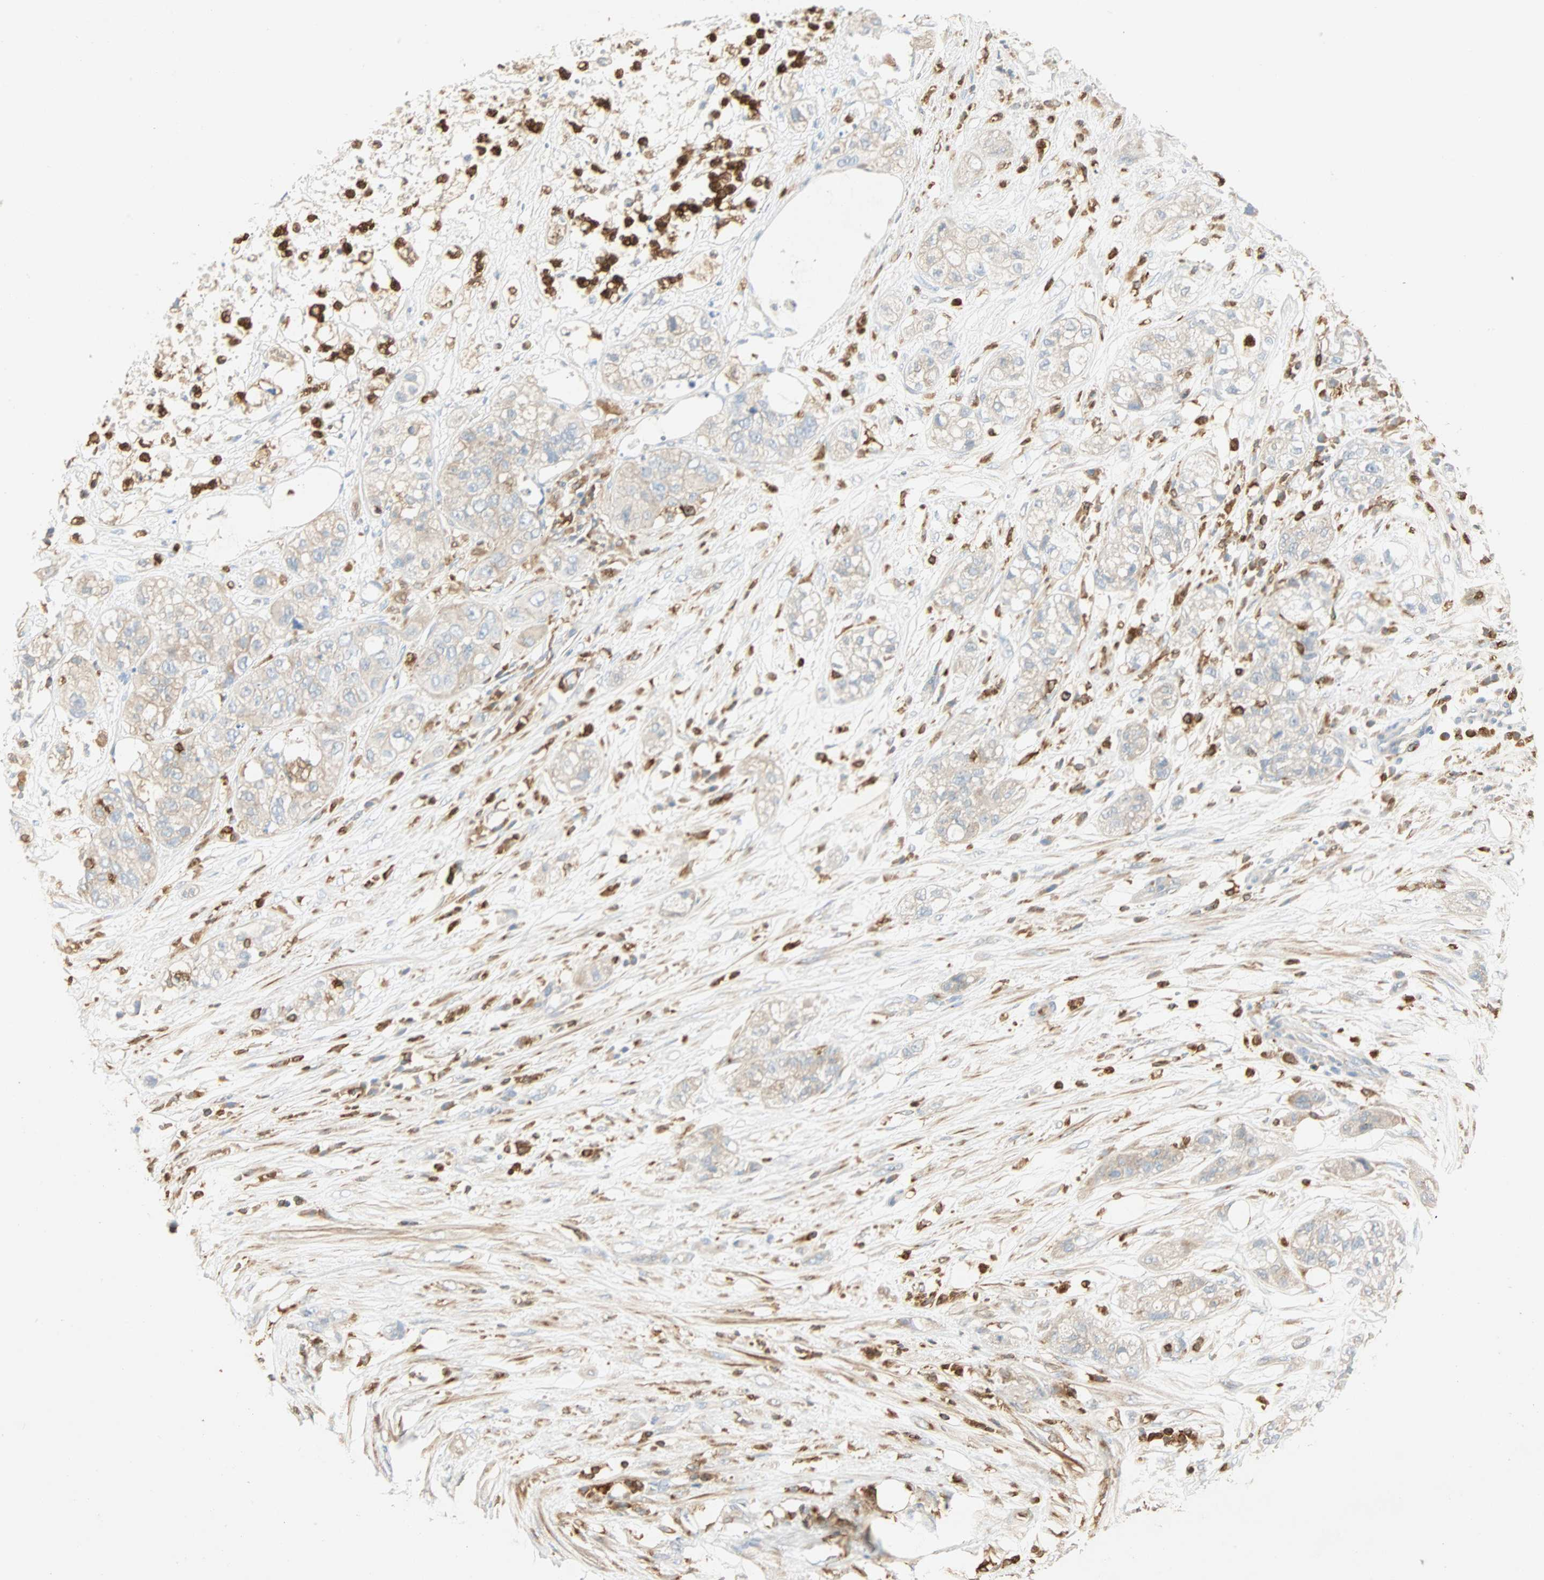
{"staining": {"intensity": "weak", "quantity": "25%-75%", "location": "cytoplasmic/membranous"}, "tissue": "pancreatic cancer", "cell_type": "Tumor cells", "image_type": "cancer", "snomed": [{"axis": "morphology", "description": "Adenocarcinoma, NOS"}, {"axis": "topography", "description": "Pancreas"}], "caption": "Pancreatic cancer (adenocarcinoma) stained with a protein marker displays weak staining in tumor cells.", "gene": "FMNL1", "patient": {"sex": "female", "age": 78}}